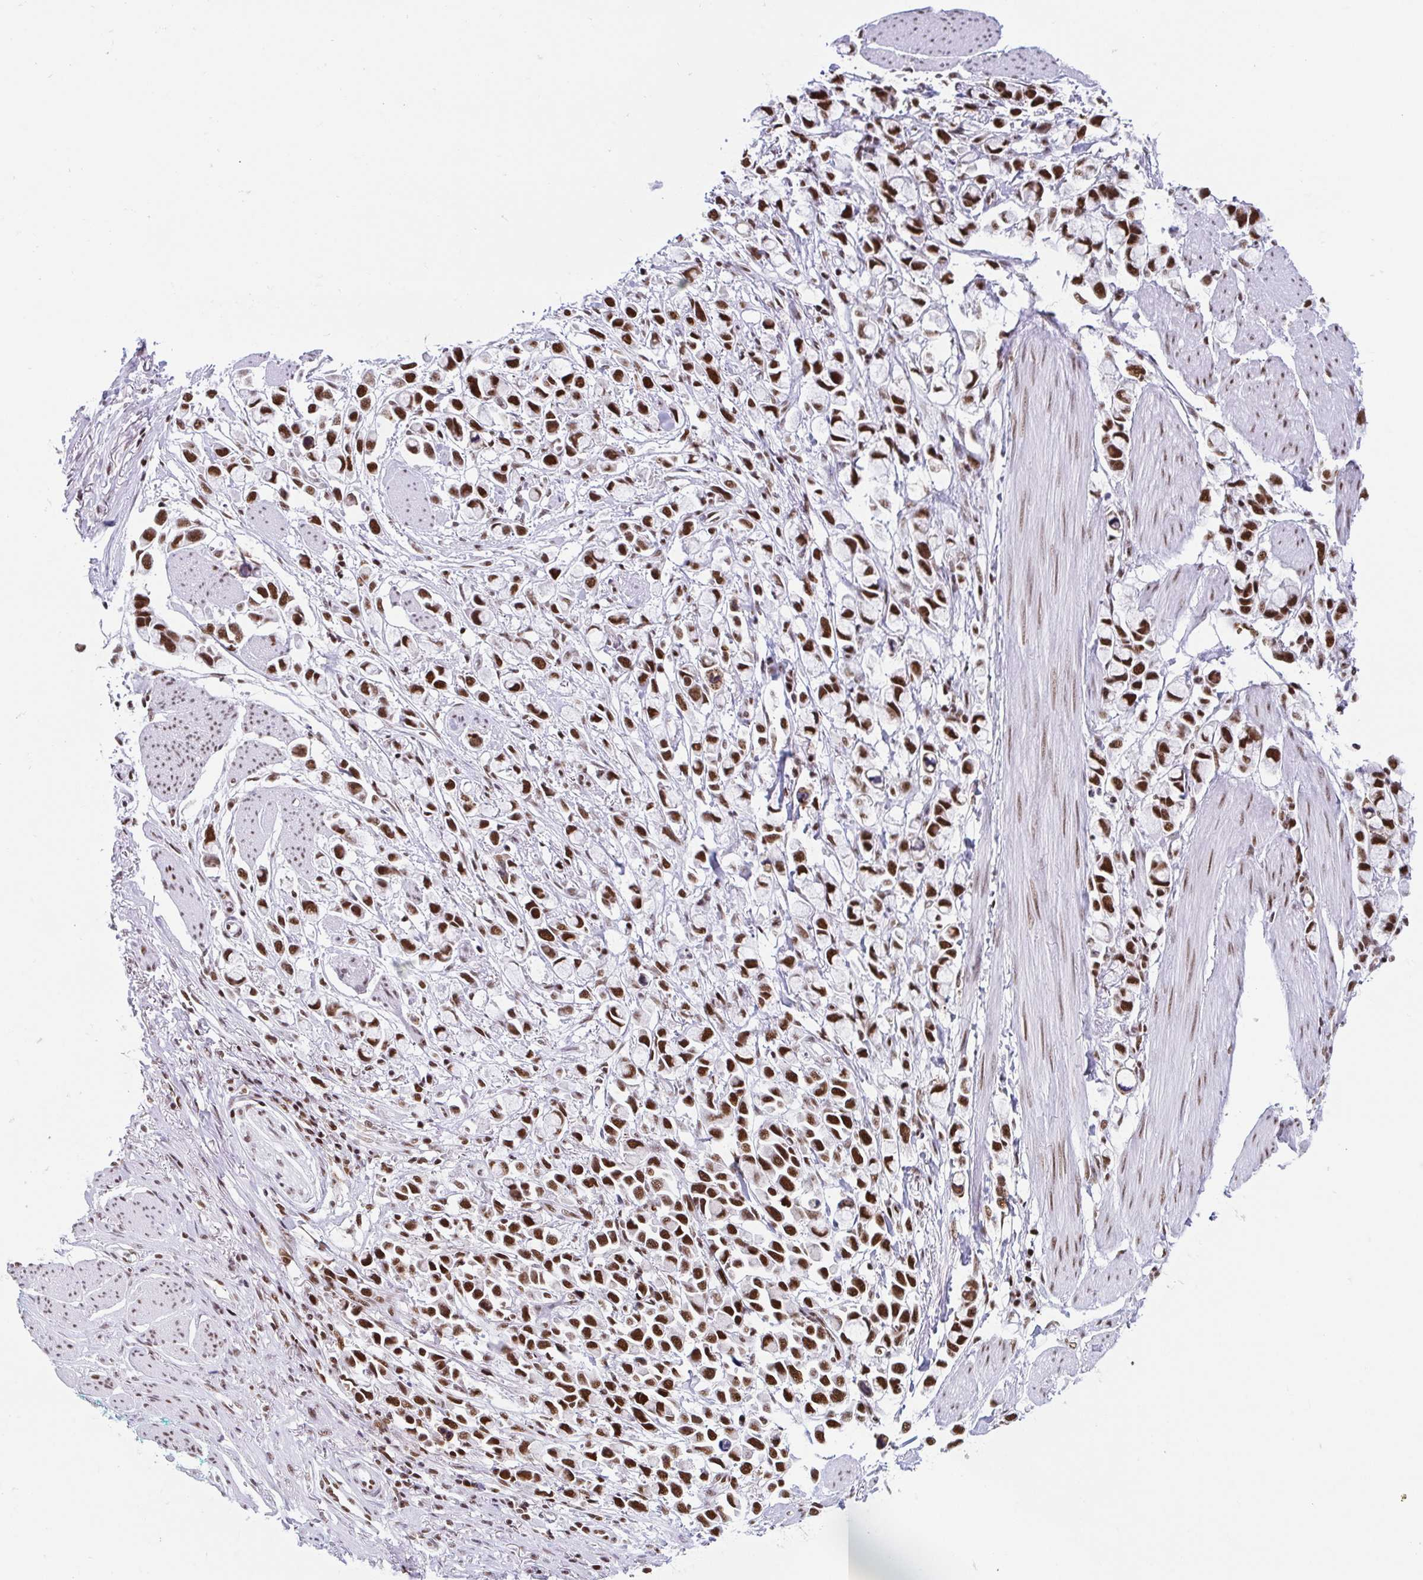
{"staining": {"intensity": "strong", "quantity": ">75%", "location": "nuclear"}, "tissue": "stomach cancer", "cell_type": "Tumor cells", "image_type": "cancer", "snomed": [{"axis": "morphology", "description": "Adenocarcinoma, NOS"}, {"axis": "topography", "description": "Stomach"}], "caption": "Stomach cancer stained with DAB (3,3'-diaminobenzidine) immunohistochemistry (IHC) displays high levels of strong nuclear positivity in approximately >75% of tumor cells. (DAB IHC, brown staining for protein, blue staining for nuclei).", "gene": "EWSR1", "patient": {"sex": "female", "age": 81}}